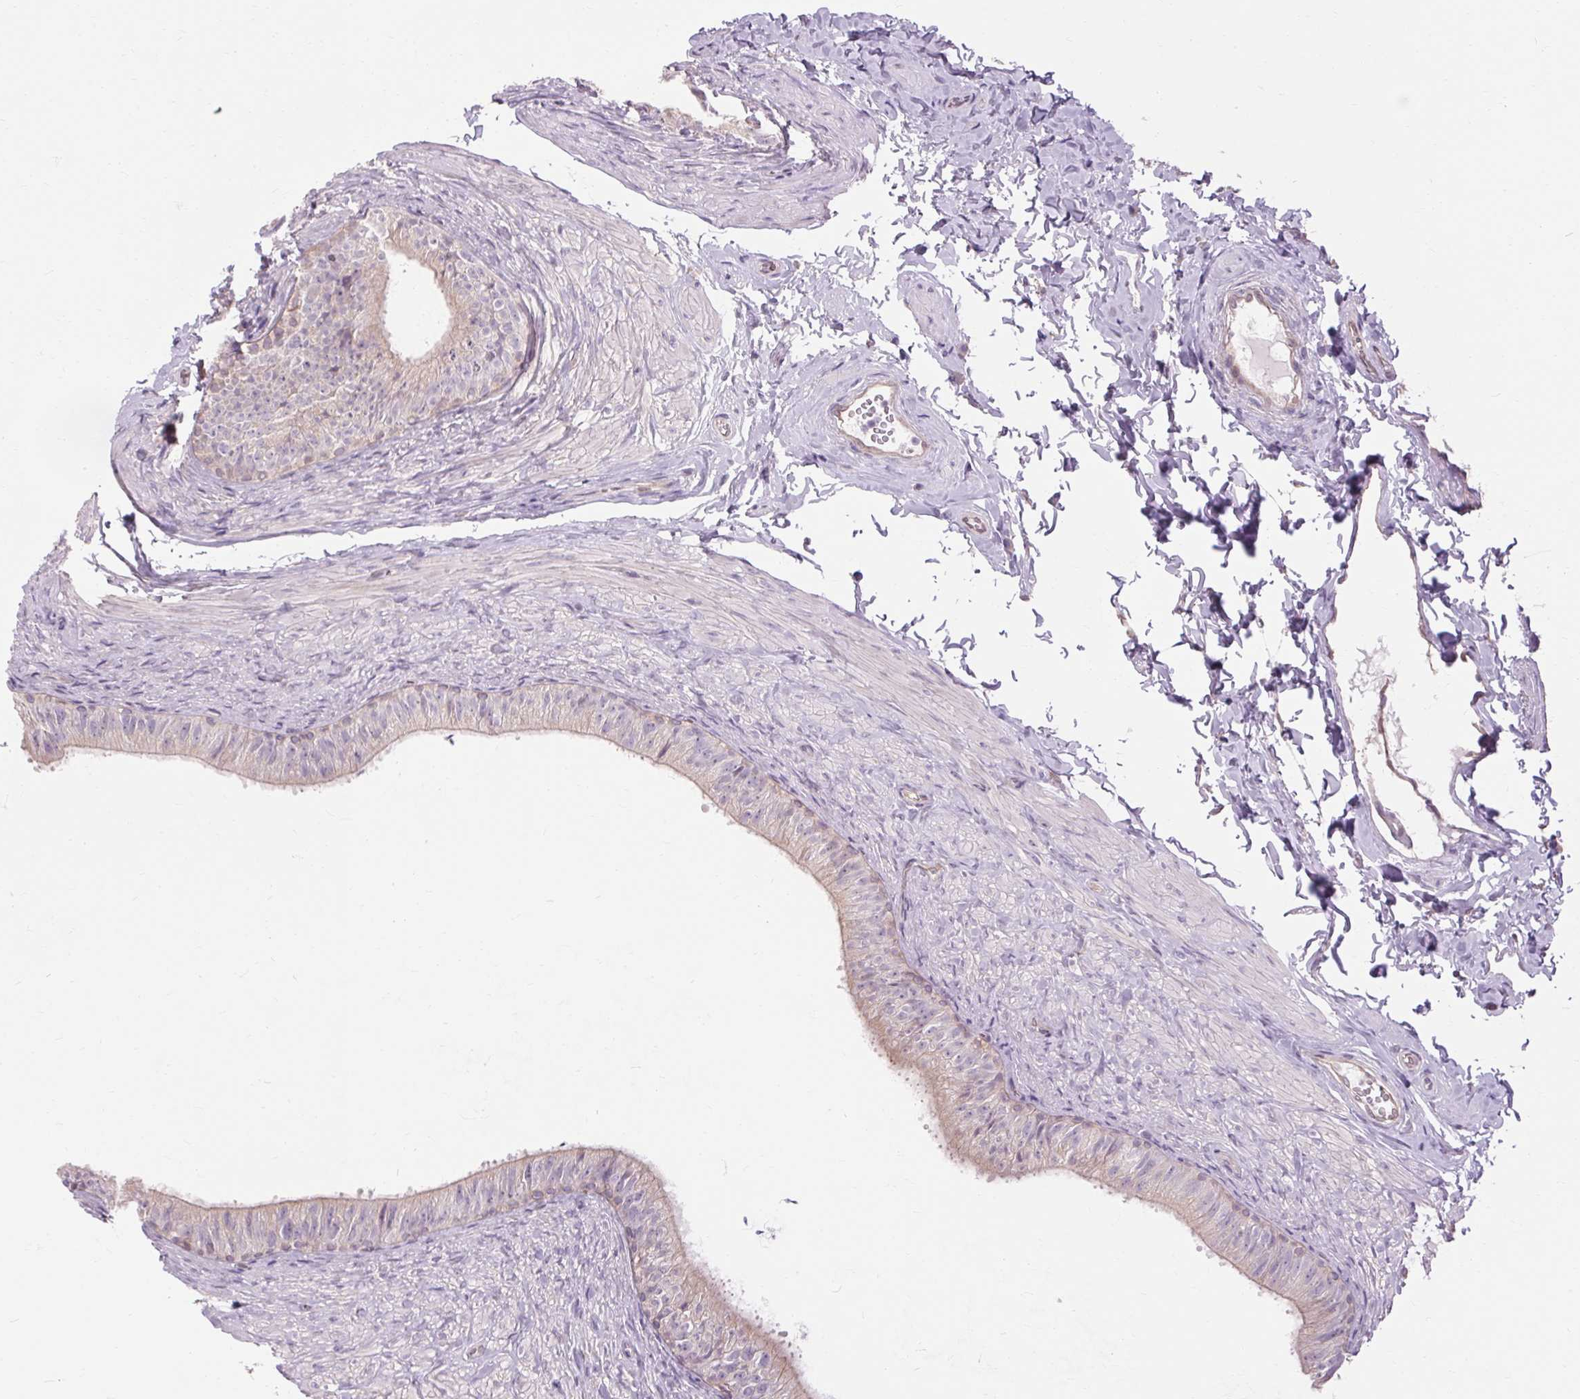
{"staining": {"intensity": "weak", "quantity": "25%-75%", "location": "cytoplasmic/membranous"}, "tissue": "epididymis", "cell_type": "Glandular cells", "image_type": "normal", "snomed": [{"axis": "morphology", "description": "Normal tissue, NOS"}, {"axis": "topography", "description": "Epididymis, spermatic cord, NOS"}, {"axis": "topography", "description": "Epididymis"}, {"axis": "topography", "description": "Peripheral nerve tissue"}], "caption": "IHC histopathology image of normal epididymis stained for a protein (brown), which displays low levels of weak cytoplasmic/membranous staining in about 25%-75% of glandular cells.", "gene": "TM6SF1", "patient": {"sex": "male", "age": 29}}